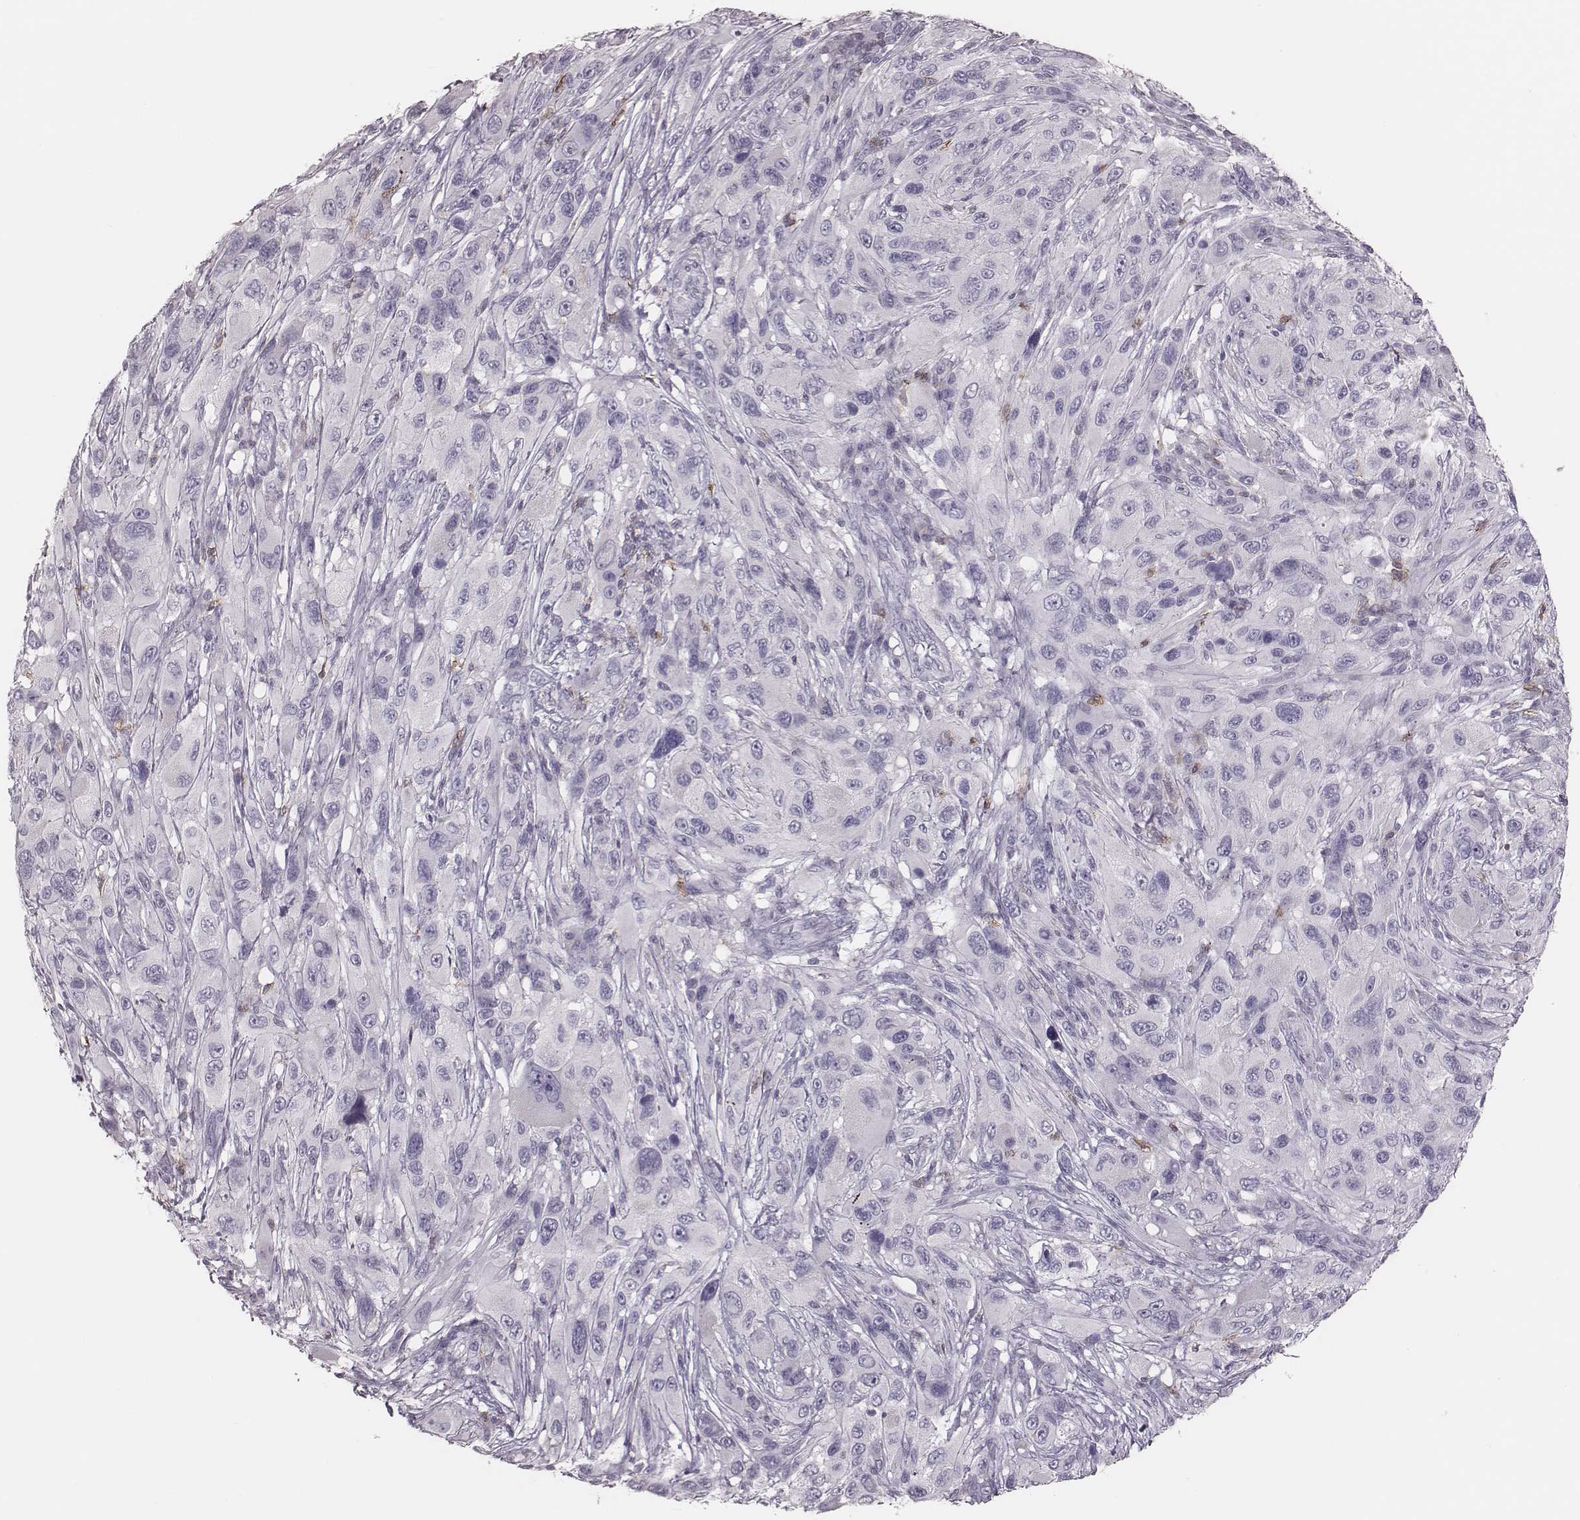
{"staining": {"intensity": "negative", "quantity": "none", "location": "none"}, "tissue": "melanoma", "cell_type": "Tumor cells", "image_type": "cancer", "snomed": [{"axis": "morphology", "description": "Malignant melanoma, NOS"}, {"axis": "topography", "description": "Skin"}], "caption": "Immunohistochemistry (IHC) of melanoma displays no staining in tumor cells. (Immunohistochemistry, brightfield microscopy, high magnification).", "gene": "PDCD1", "patient": {"sex": "male", "age": 53}}